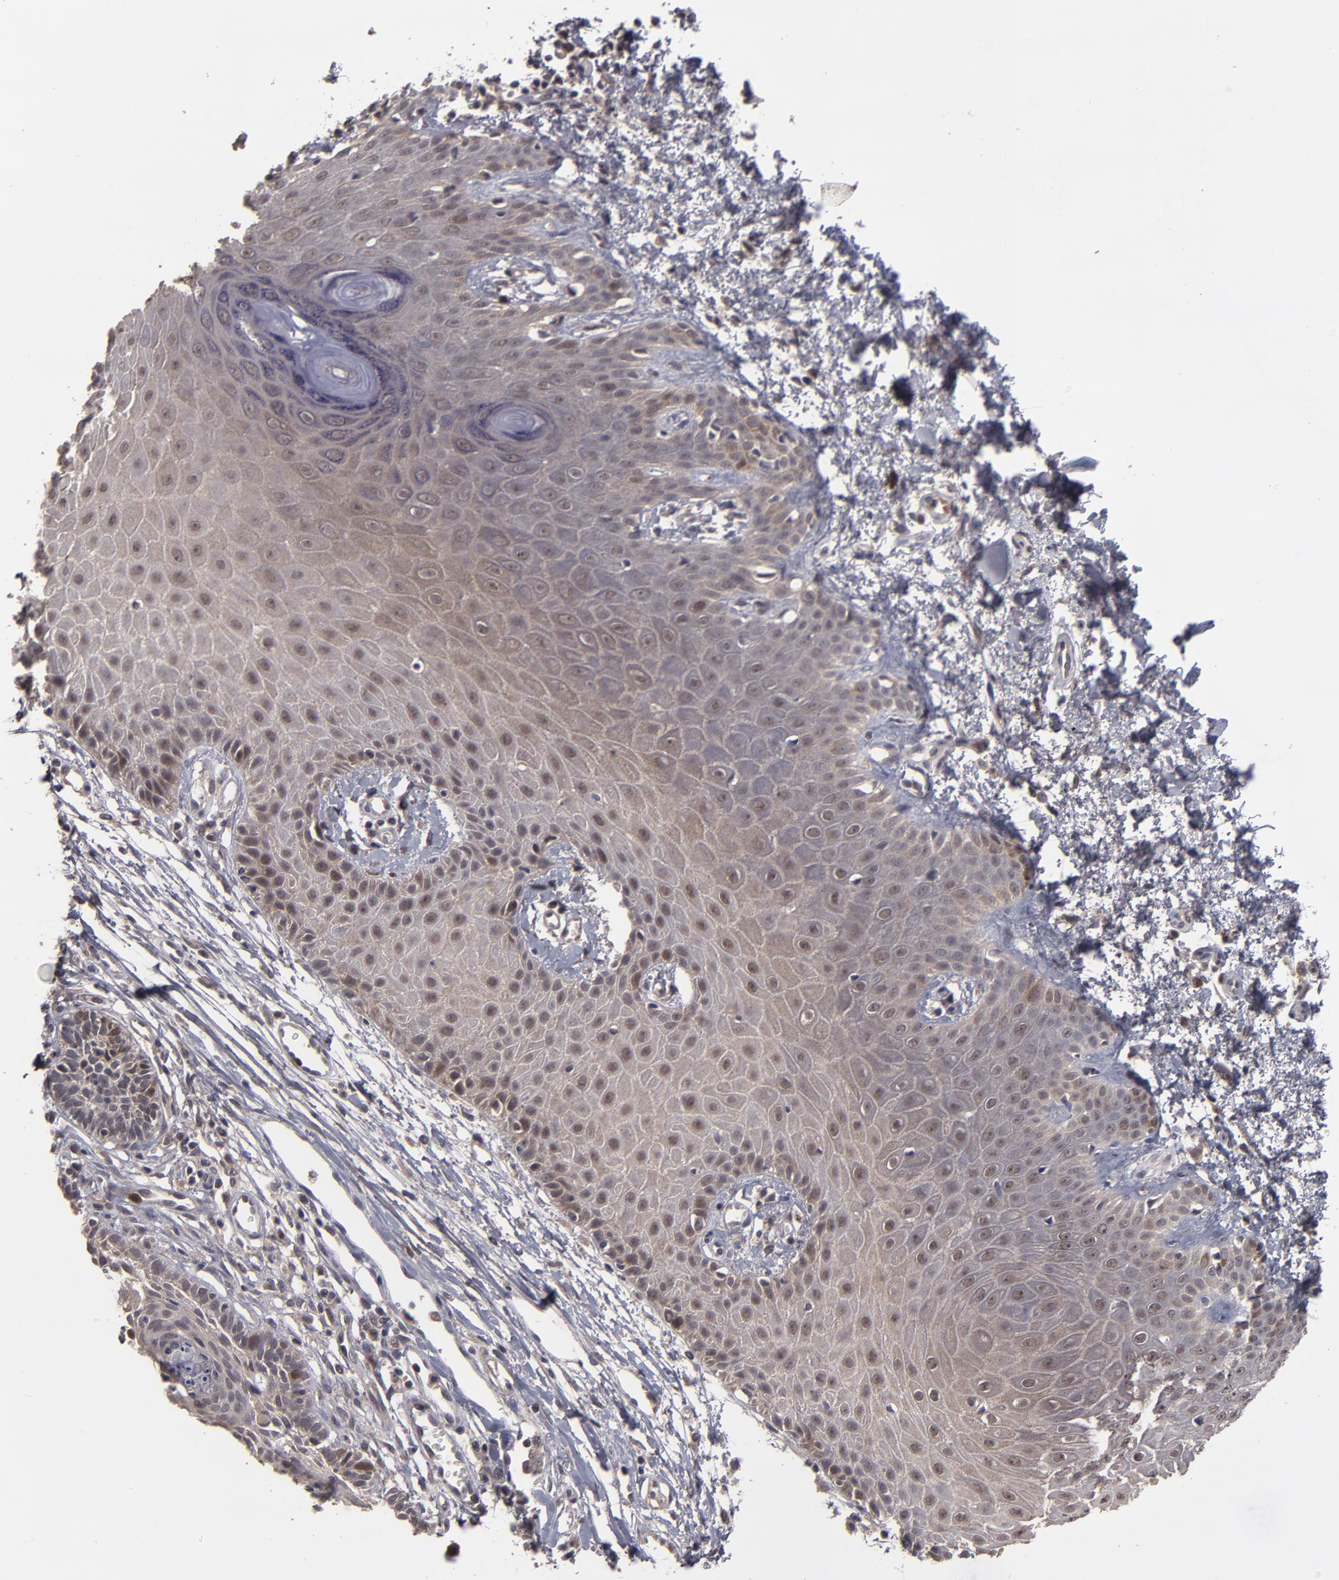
{"staining": {"intensity": "weak", "quantity": ">75%", "location": "cytoplasmic/membranous"}, "tissue": "skin cancer", "cell_type": "Tumor cells", "image_type": "cancer", "snomed": [{"axis": "morphology", "description": "Basal cell carcinoma"}, {"axis": "topography", "description": "Skin"}], "caption": "Skin cancer (basal cell carcinoma) stained for a protein shows weak cytoplasmic/membranous positivity in tumor cells.", "gene": "TYMS", "patient": {"sex": "male", "age": 67}}